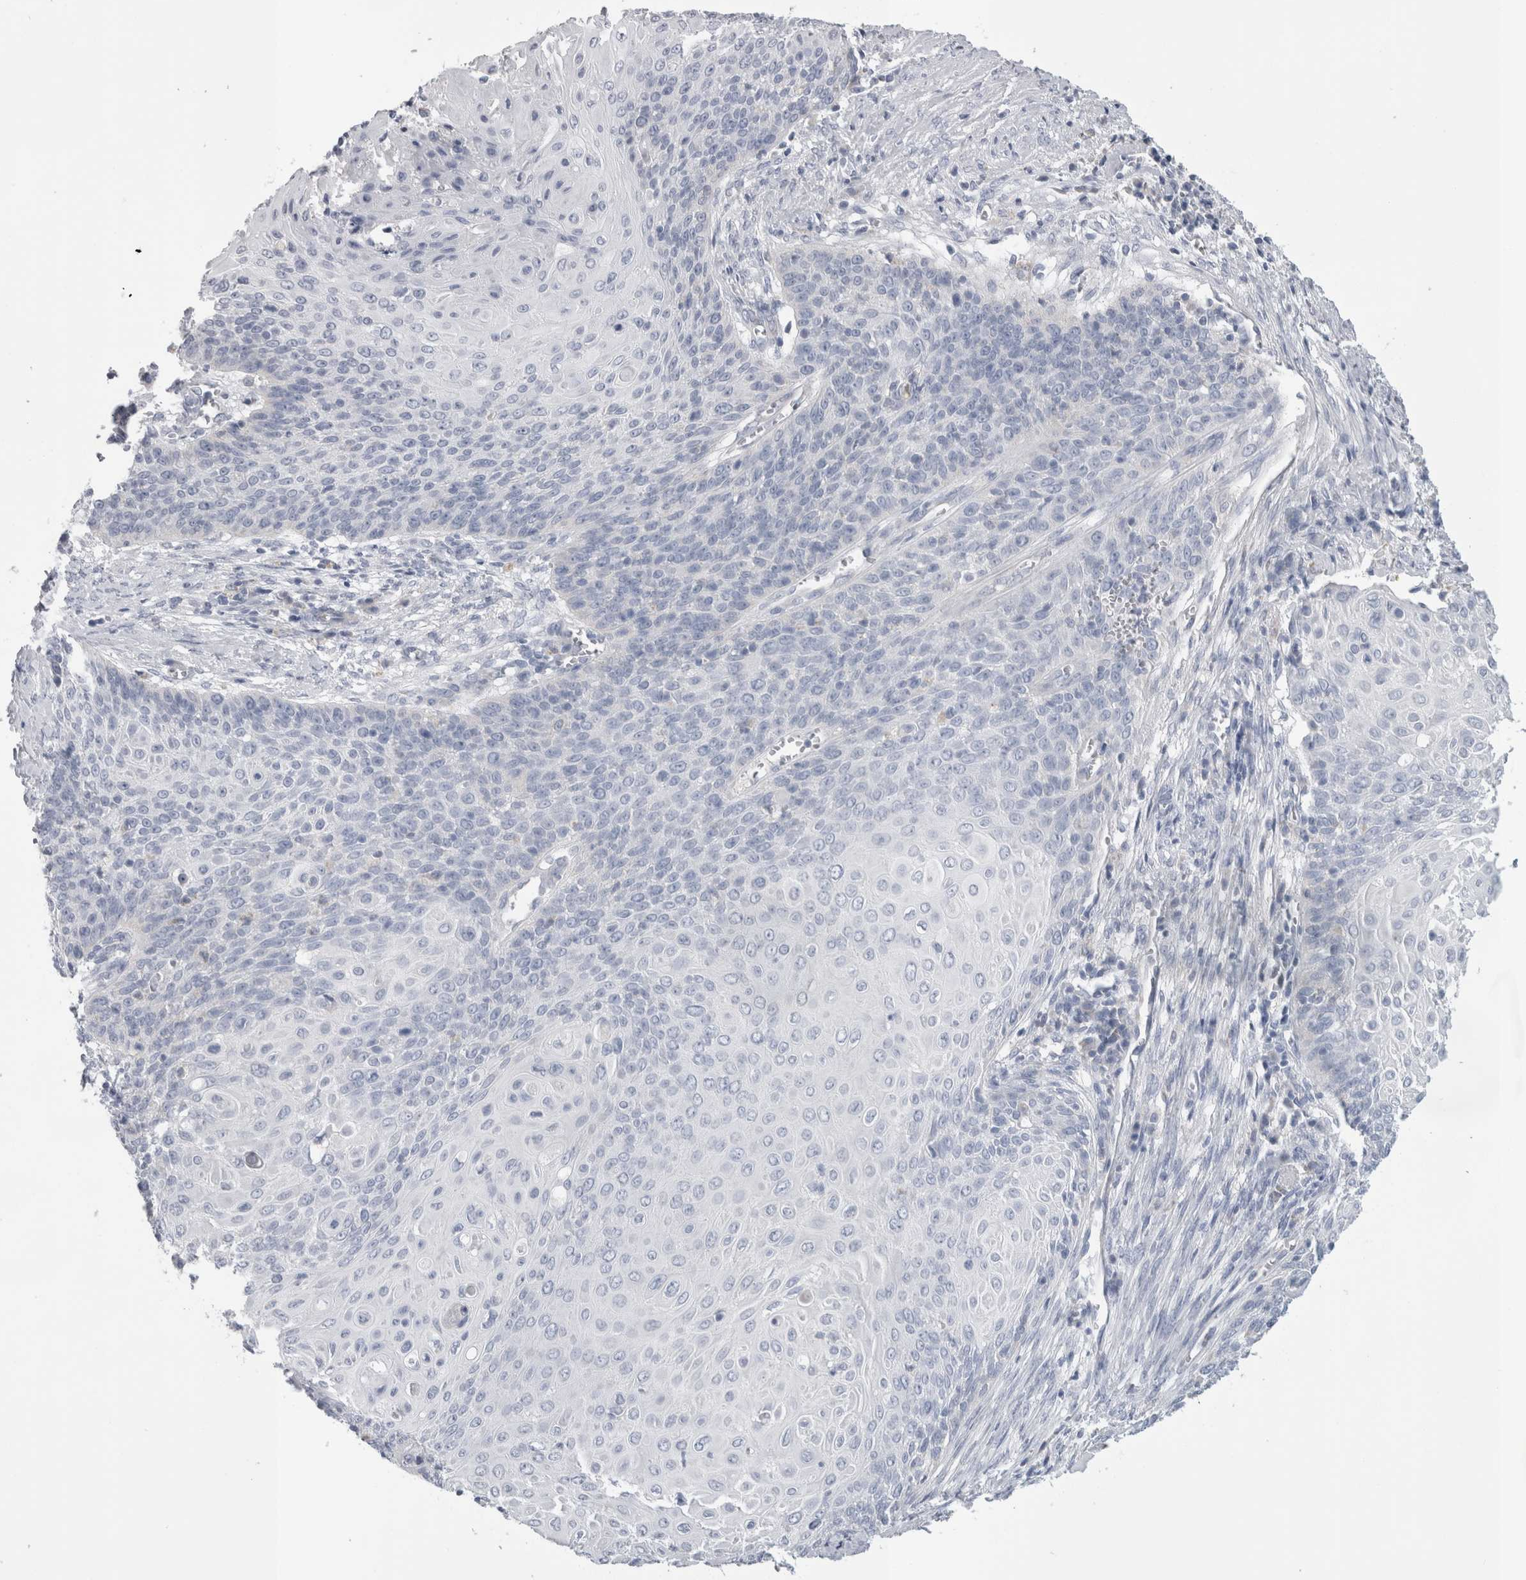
{"staining": {"intensity": "negative", "quantity": "none", "location": "none"}, "tissue": "cervical cancer", "cell_type": "Tumor cells", "image_type": "cancer", "snomed": [{"axis": "morphology", "description": "Squamous cell carcinoma, NOS"}, {"axis": "topography", "description": "Cervix"}], "caption": "Immunohistochemical staining of cervical cancer exhibits no significant positivity in tumor cells.", "gene": "DHRS4", "patient": {"sex": "female", "age": 39}}